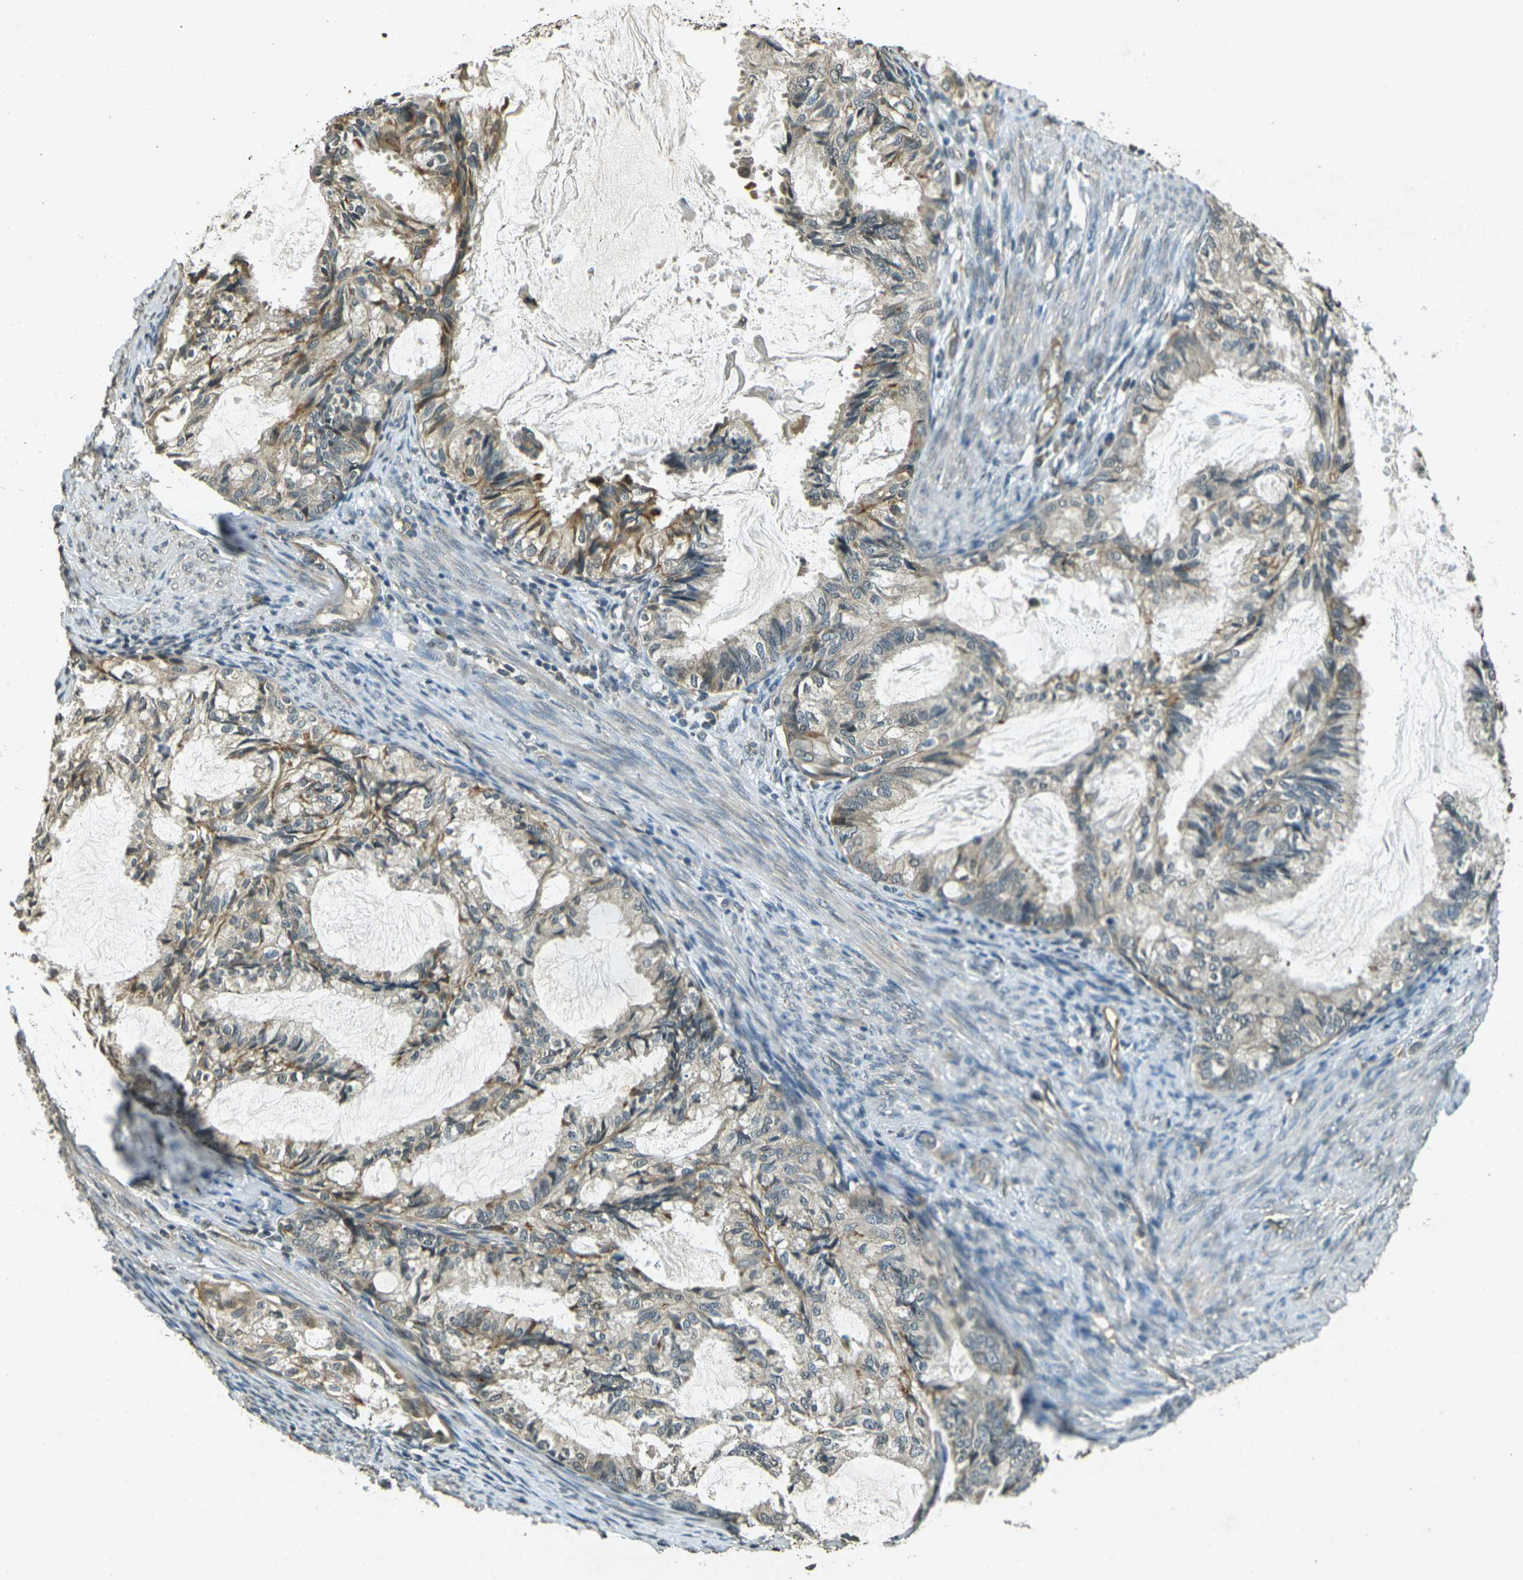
{"staining": {"intensity": "moderate", "quantity": "25%-75%", "location": "cytoplasmic/membranous"}, "tissue": "cervical cancer", "cell_type": "Tumor cells", "image_type": "cancer", "snomed": [{"axis": "morphology", "description": "Normal tissue, NOS"}, {"axis": "morphology", "description": "Adenocarcinoma, NOS"}, {"axis": "topography", "description": "Cervix"}, {"axis": "topography", "description": "Endometrium"}], "caption": "This is a histology image of IHC staining of cervical cancer, which shows moderate positivity in the cytoplasmic/membranous of tumor cells.", "gene": "PDE2A", "patient": {"sex": "female", "age": 86}}